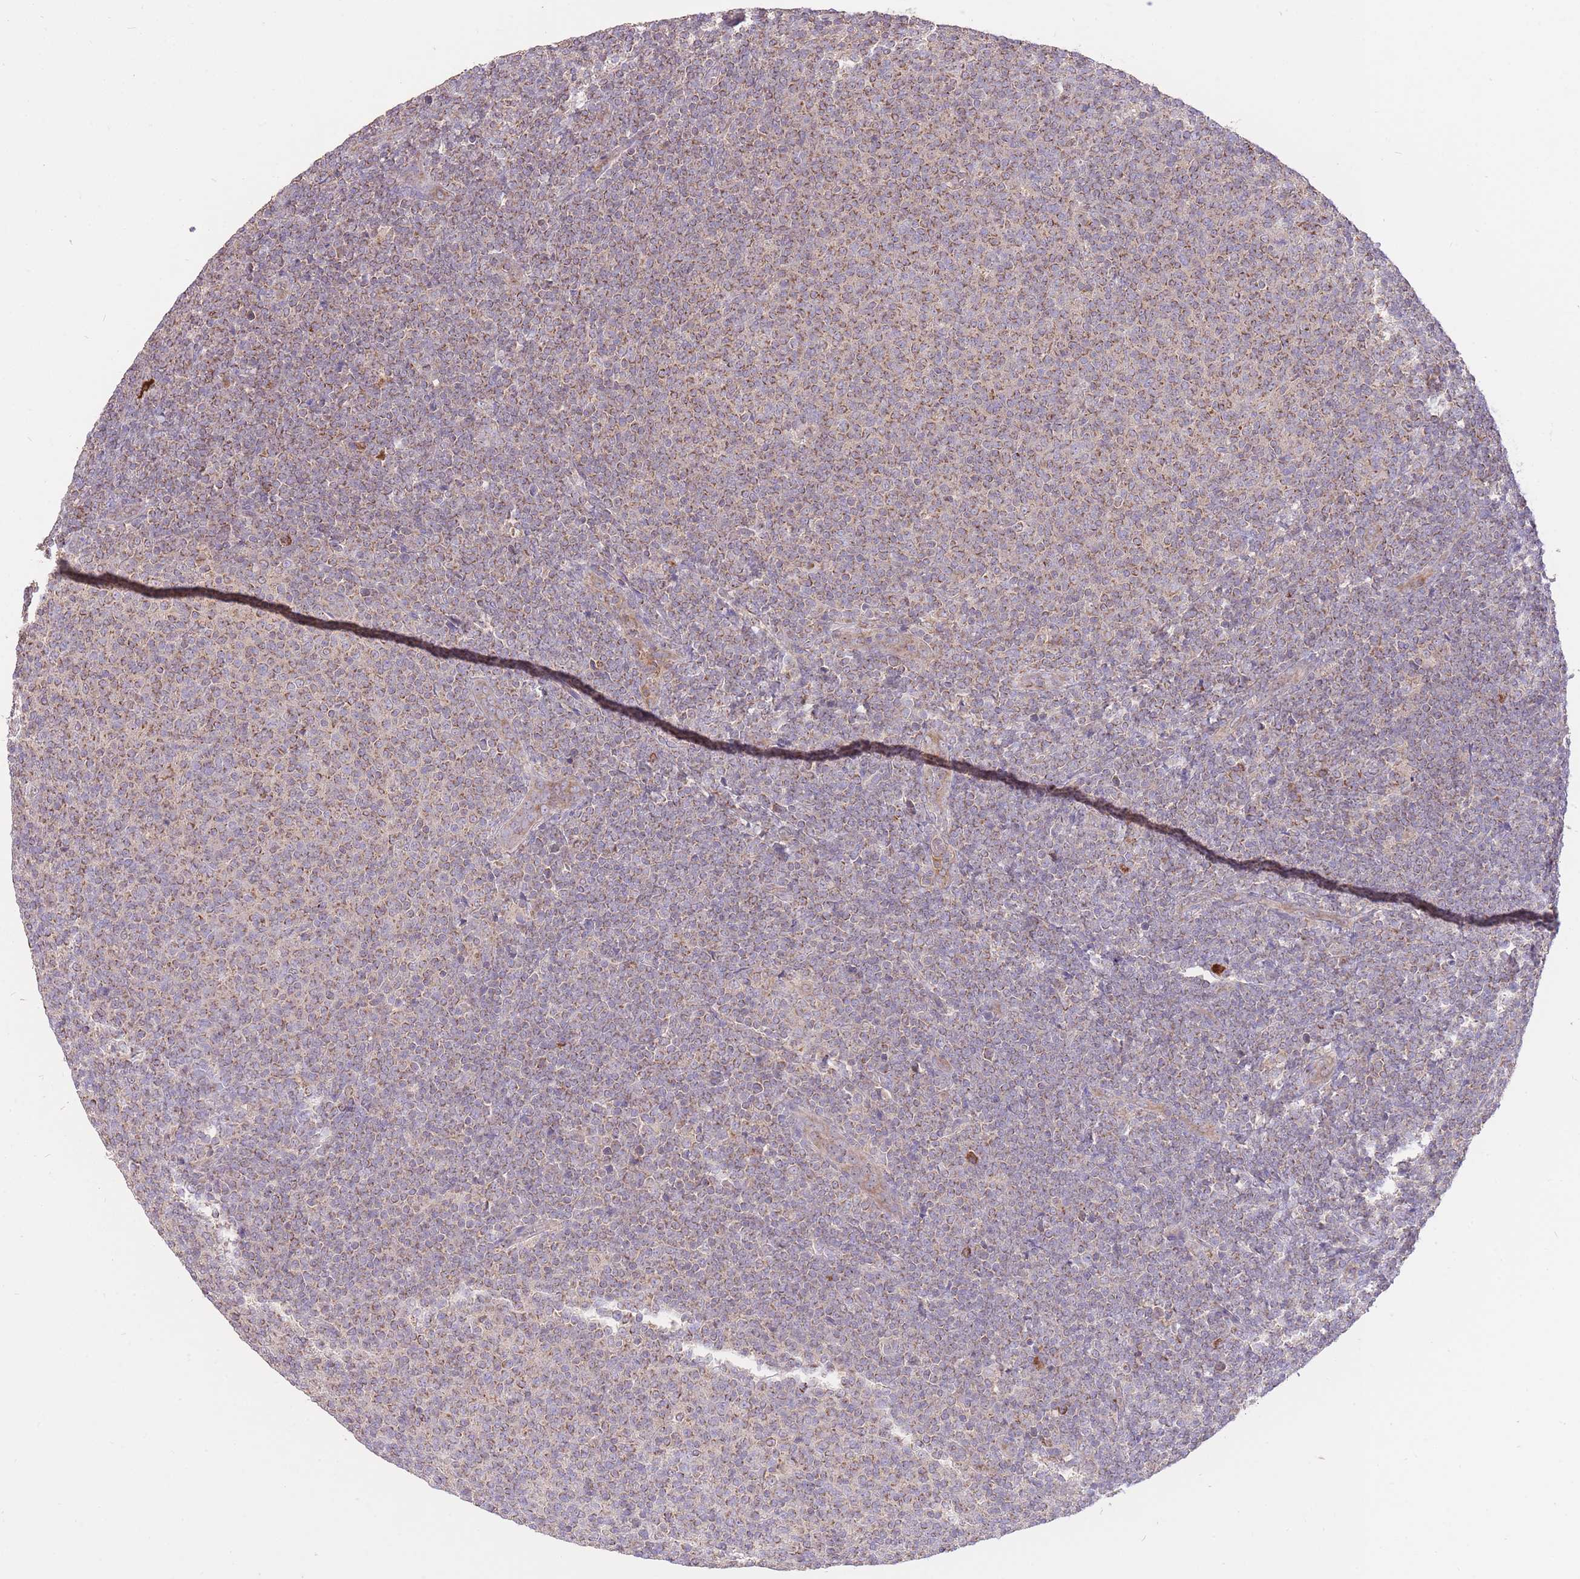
{"staining": {"intensity": "moderate", "quantity": ">75%", "location": "cytoplasmic/membranous"}, "tissue": "lymphoma", "cell_type": "Tumor cells", "image_type": "cancer", "snomed": [{"axis": "morphology", "description": "Malignant lymphoma, non-Hodgkin's type, Low grade"}, {"axis": "topography", "description": "Lymph node"}], "caption": "Tumor cells display moderate cytoplasmic/membranous positivity in approximately >75% of cells in malignant lymphoma, non-Hodgkin's type (low-grade).", "gene": "PREP", "patient": {"sex": "male", "age": 66}}